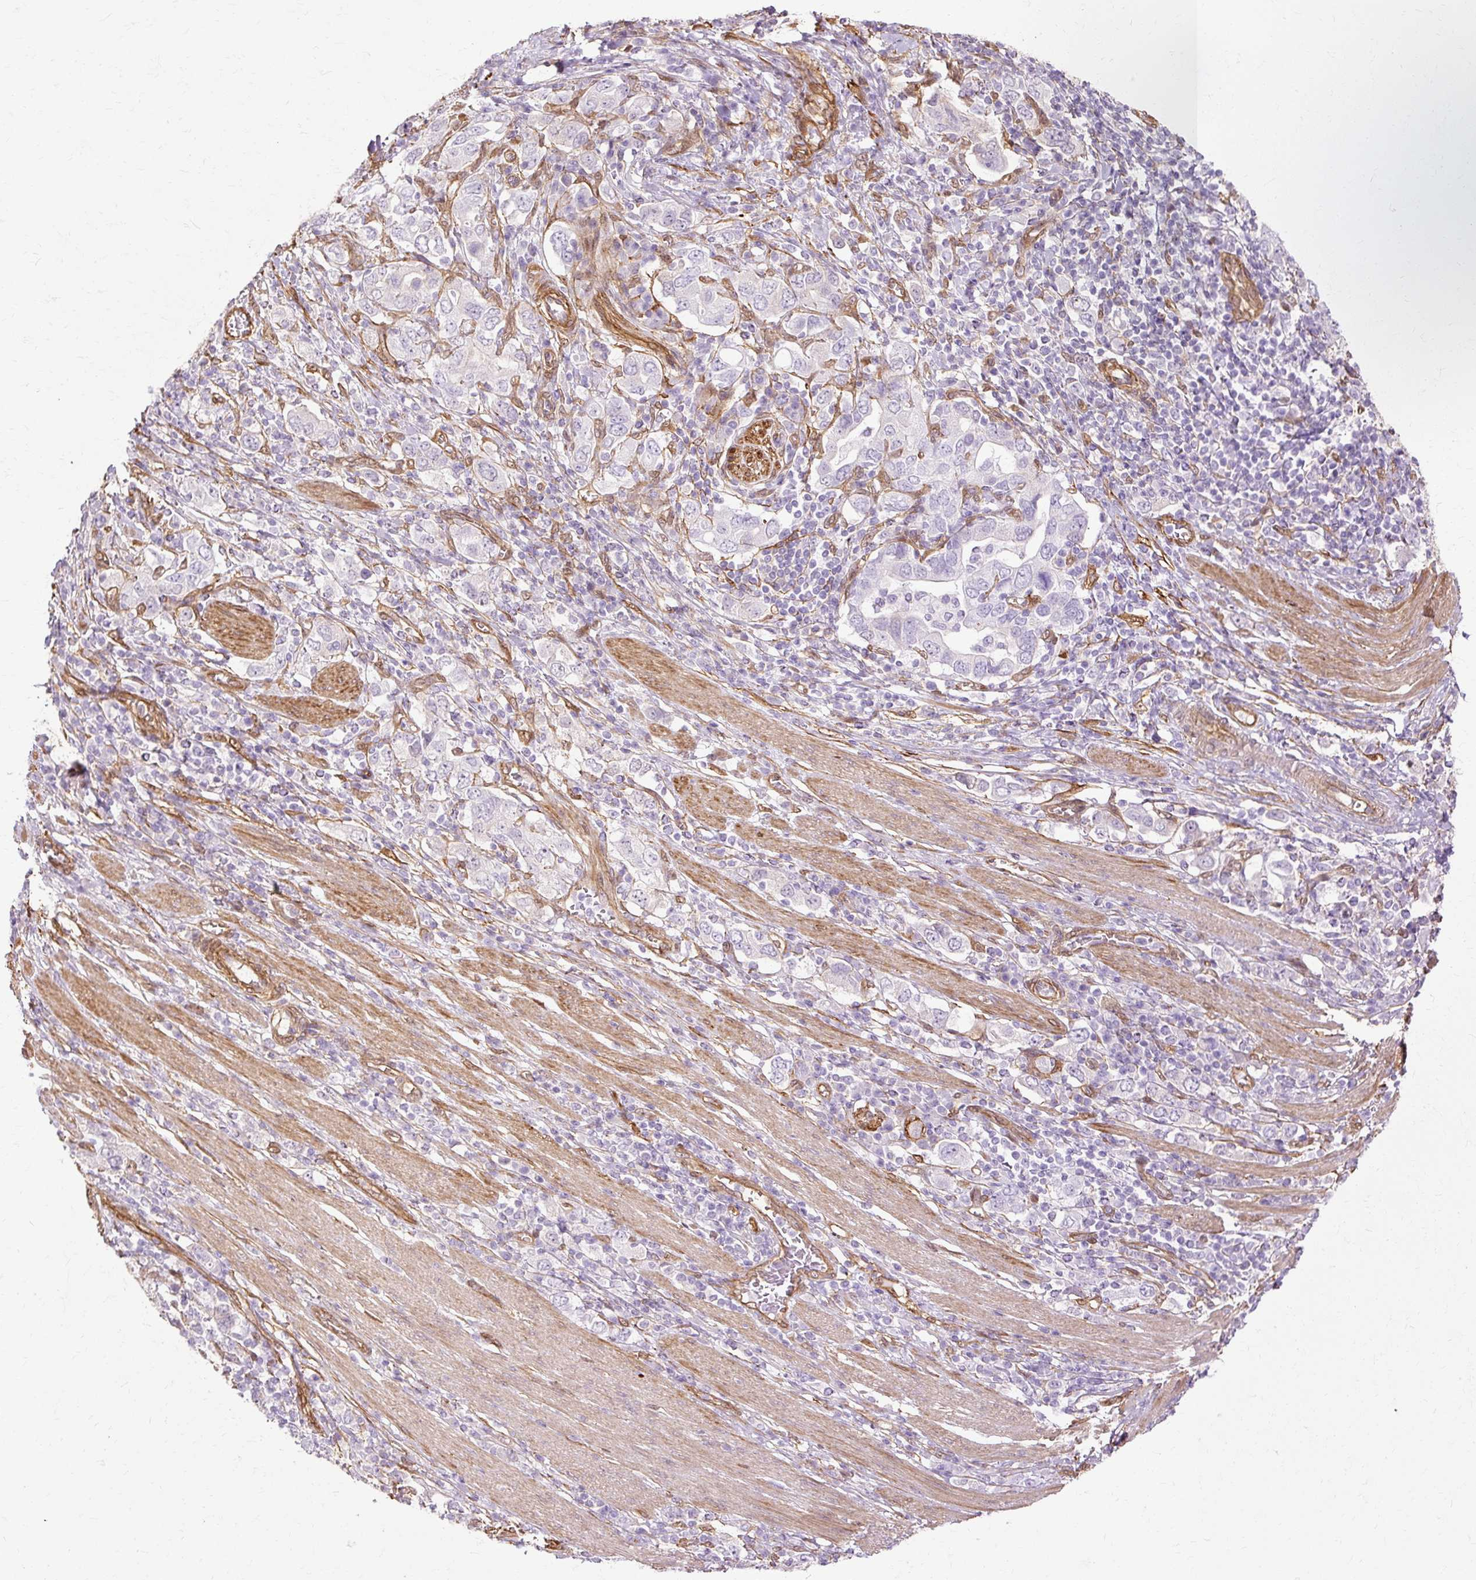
{"staining": {"intensity": "negative", "quantity": "none", "location": "none"}, "tissue": "stomach cancer", "cell_type": "Tumor cells", "image_type": "cancer", "snomed": [{"axis": "morphology", "description": "Adenocarcinoma, NOS"}, {"axis": "topography", "description": "Stomach, upper"}, {"axis": "topography", "description": "Stomach"}], "caption": "Immunohistochemical staining of stomach cancer demonstrates no significant positivity in tumor cells.", "gene": "CNN3", "patient": {"sex": "male", "age": 62}}